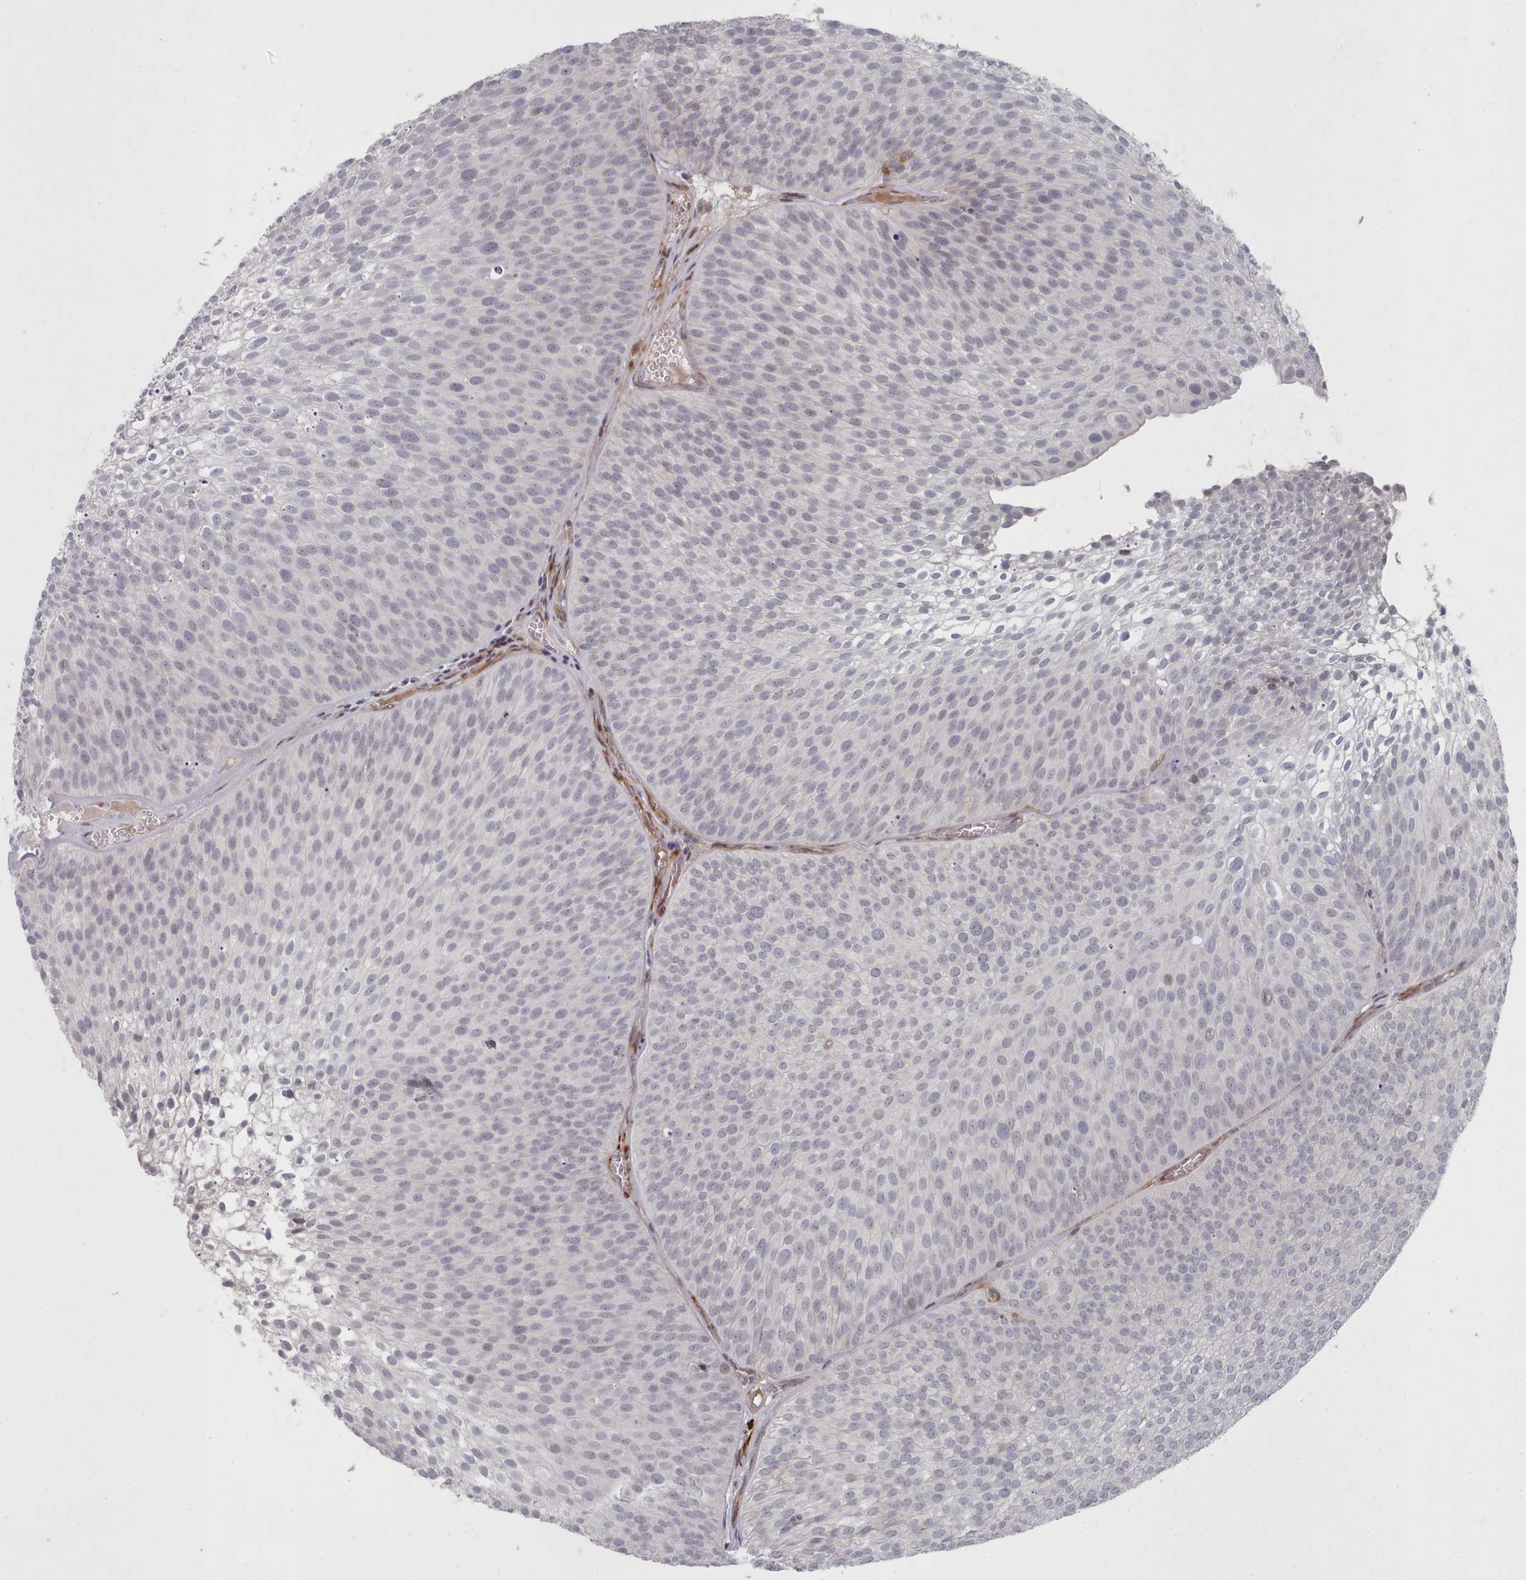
{"staining": {"intensity": "negative", "quantity": "none", "location": "none"}, "tissue": "urothelial cancer", "cell_type": "Tumor cells", "image_type": "cancer", "snomed": [{"axis": "morphology", "description": "Urothelial carcinoma, Low grade"}, {"axis": "topography", "description": "Urinary bladder"}], "caption": "This micrograph is of low-grade urothelial carcinoma stained with immunohistochemistry (IHC) to label a protein in brown with the nuclei are counter-stained blue. There is no expression in tumor cells.", "gene": "COL8A2", "patient": {"sex": "male", "age": 91}}